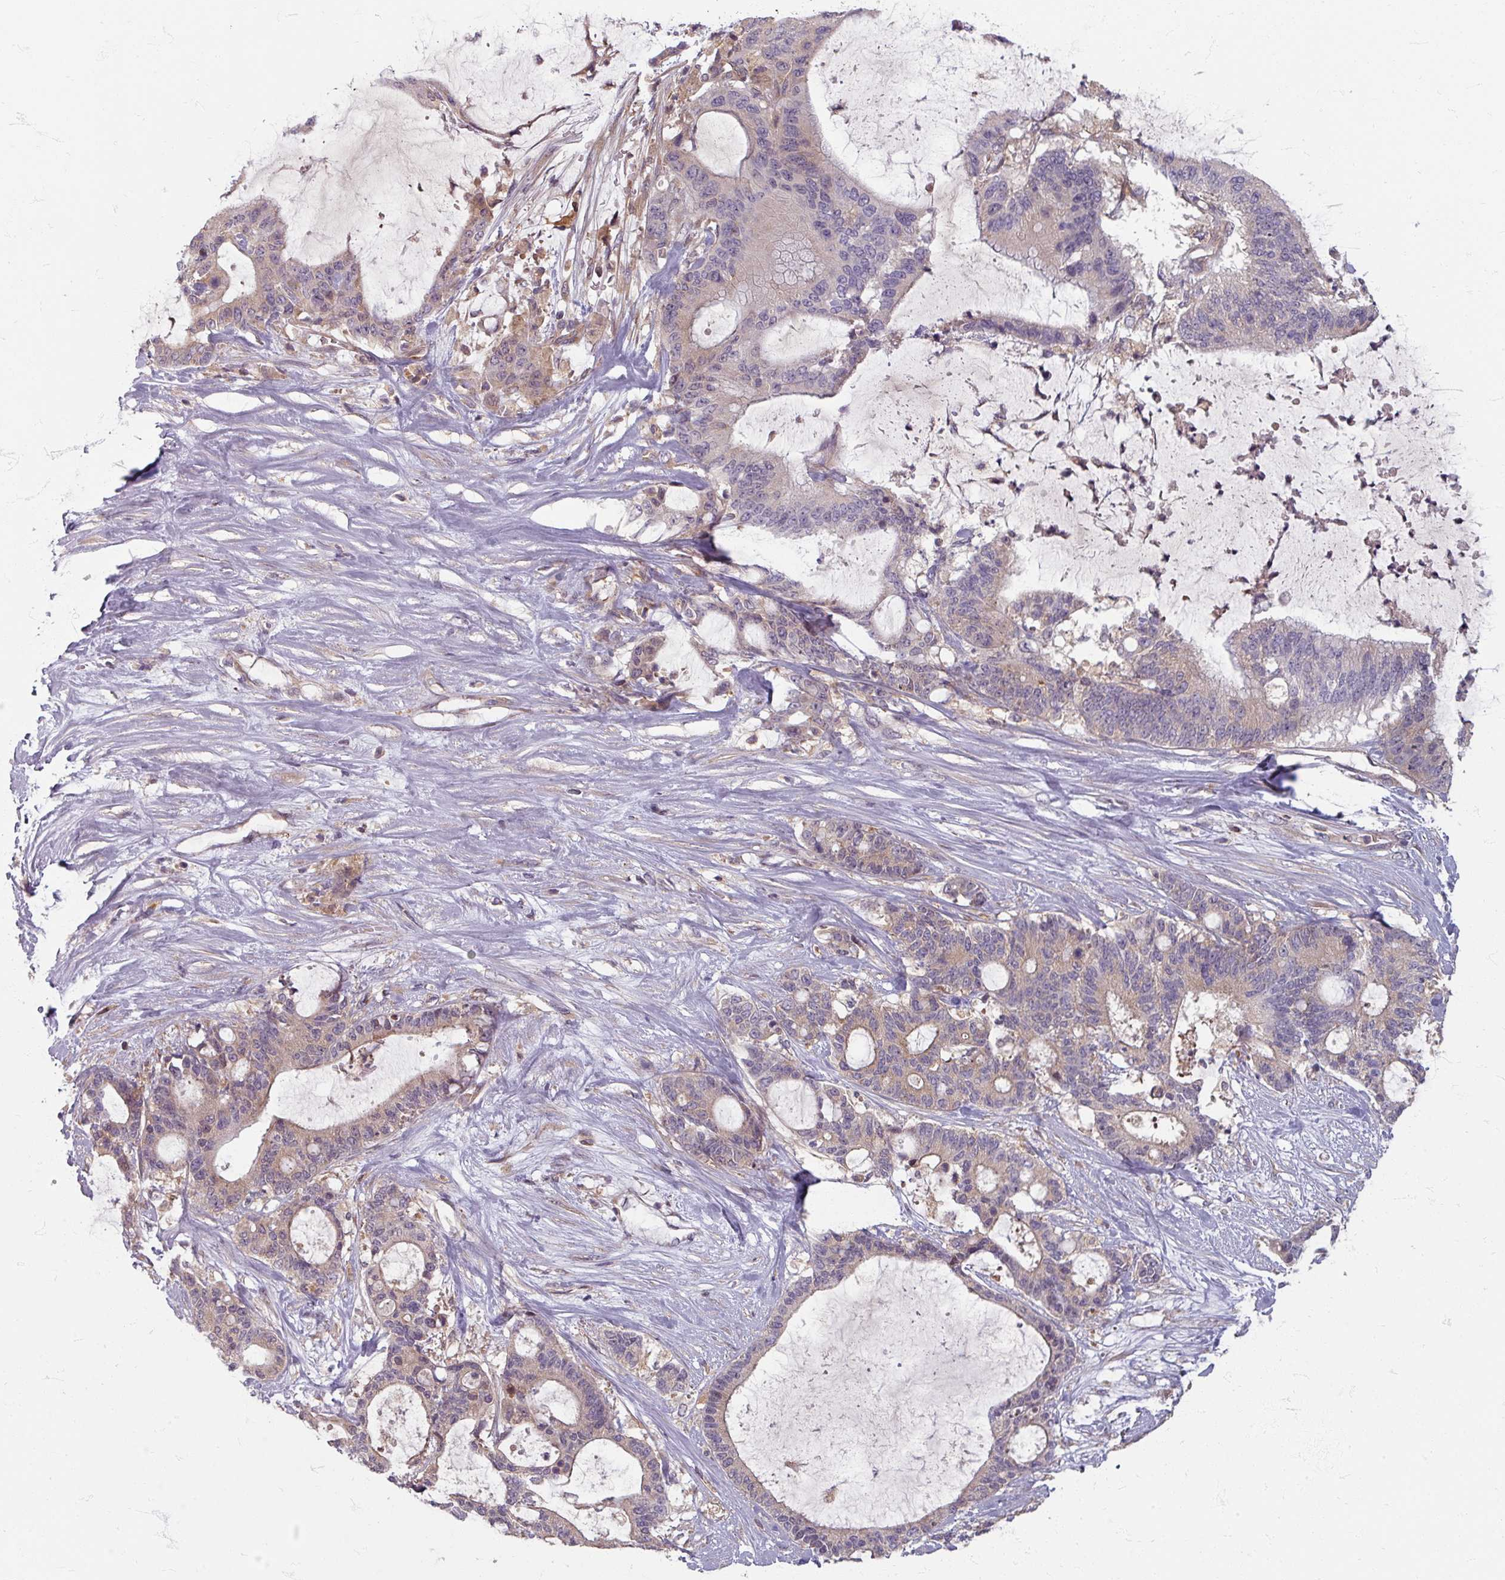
{"staining": {"intensity": "weak", "quantity": "<25%", "location": "cytoplasmic/membranous"}, "tissue": "liver cancer", "cell_type": "Tumor cells", "image_type": "cancer", "snomed": [{"axis": "morphology", "description": "Normal tissue, NOS"}, {"axis": "morphology", "description": "Cholangiocarcinoma"}, {"axis": "topography", "description": "Liver"}, {"axis": "topography", "description": "Peripheral nerve tissue"}], "caption": "IHC histopathology image of neoplastic tissue: liver cancer stained with DAB (3,3'-diaminobenzidine) demonstrates no significant protein staining in tumor cells.", "gene": "STAM", "patient": {"sex": "female", "age": 73}}